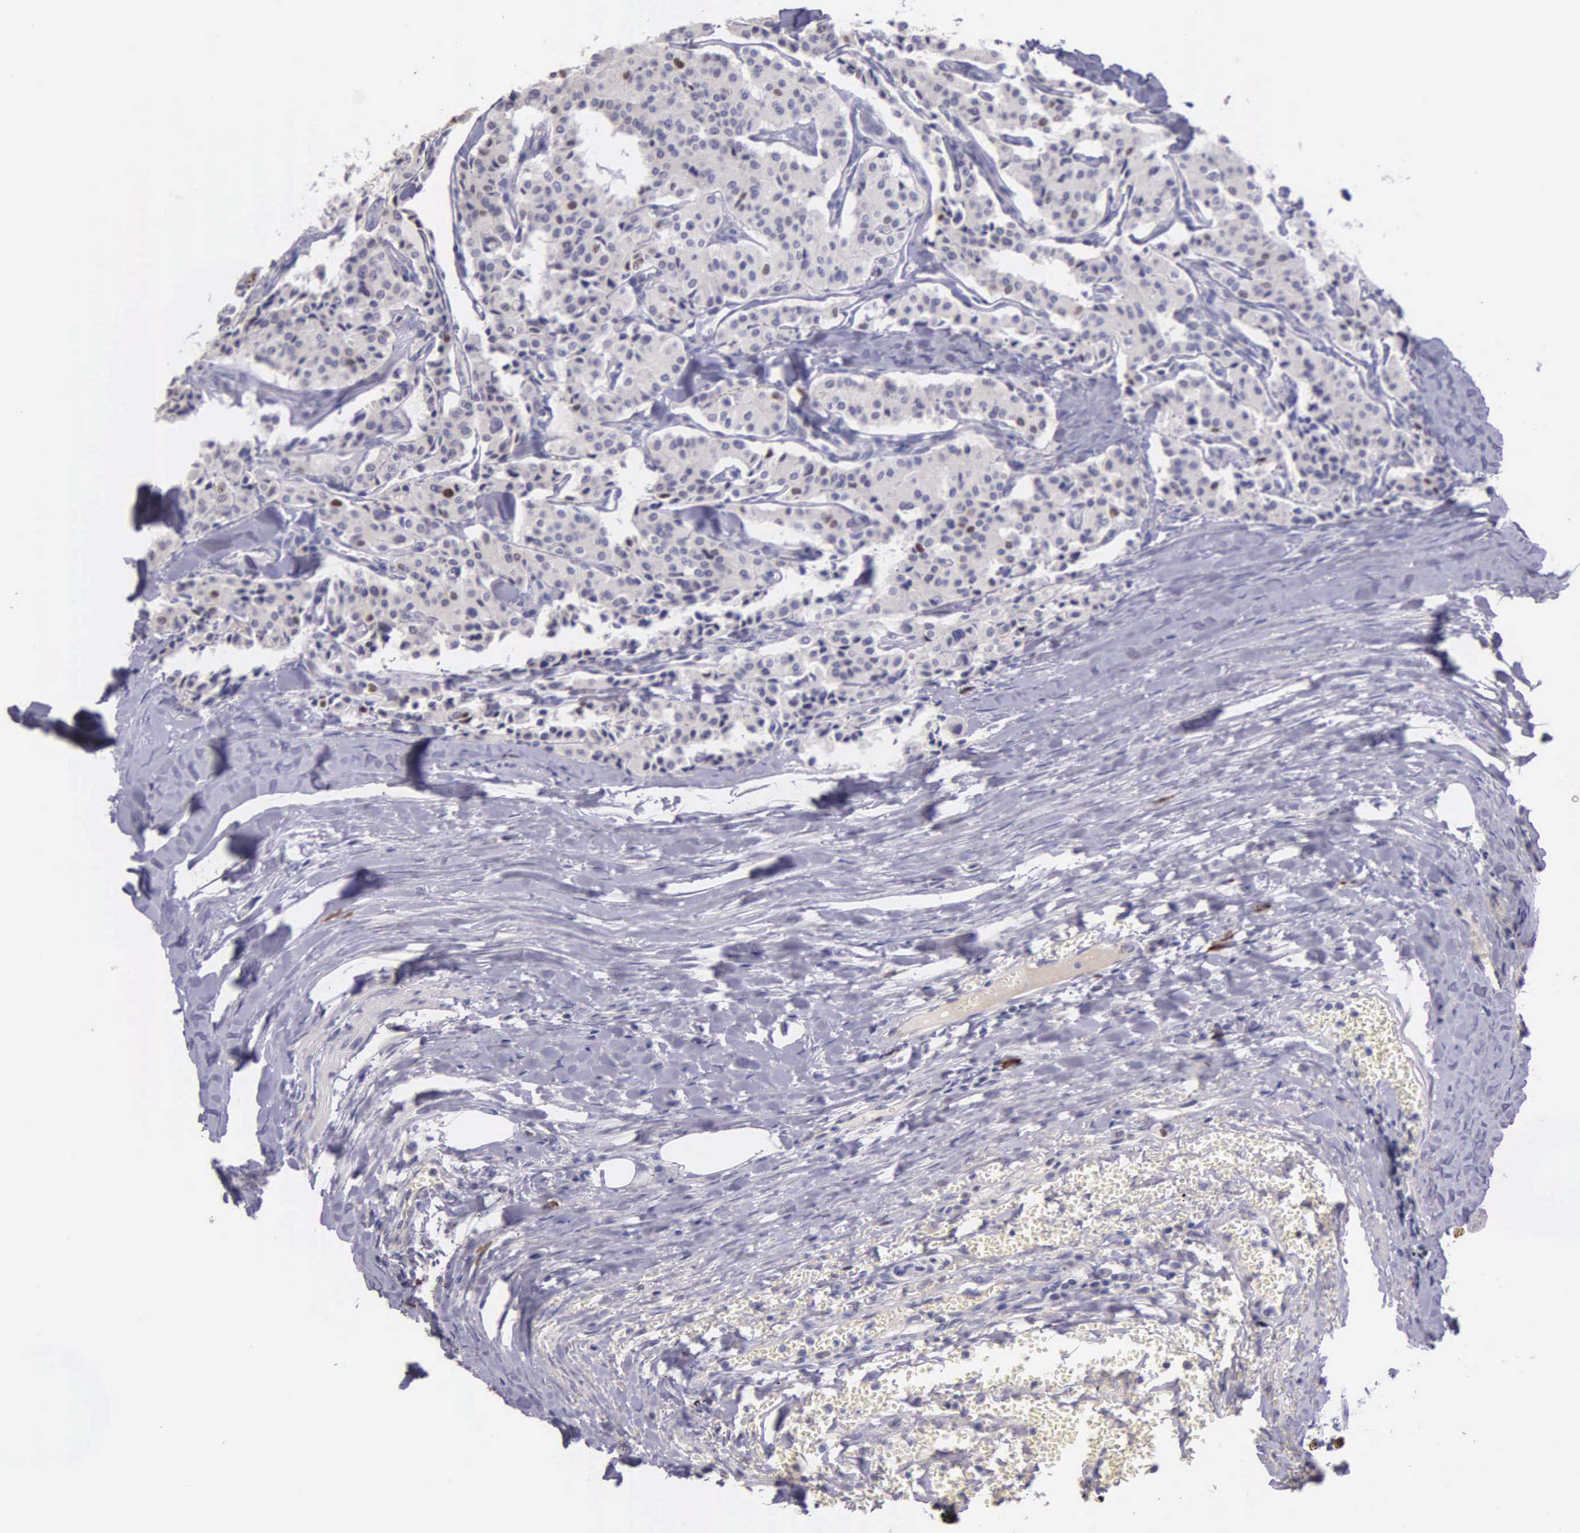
{"staining": {"intensity": "negative", "quantity": "none", "location": "none"}, "tissue": "carcinoid", "cell_type": "Tumor cells", "image_type": "cancer", "snomed": [{"axis": "morphology", "description": "Carcinoid, malignant, NOS"}, {"axis": "topography", "description": "Bronchus"}], "caption": "The histopathology image exhibits no significant positivity in tumor cells of carcinoid (malignant).", "gene": "MCM5", "patient": {"sex": "male", "age": 55}}